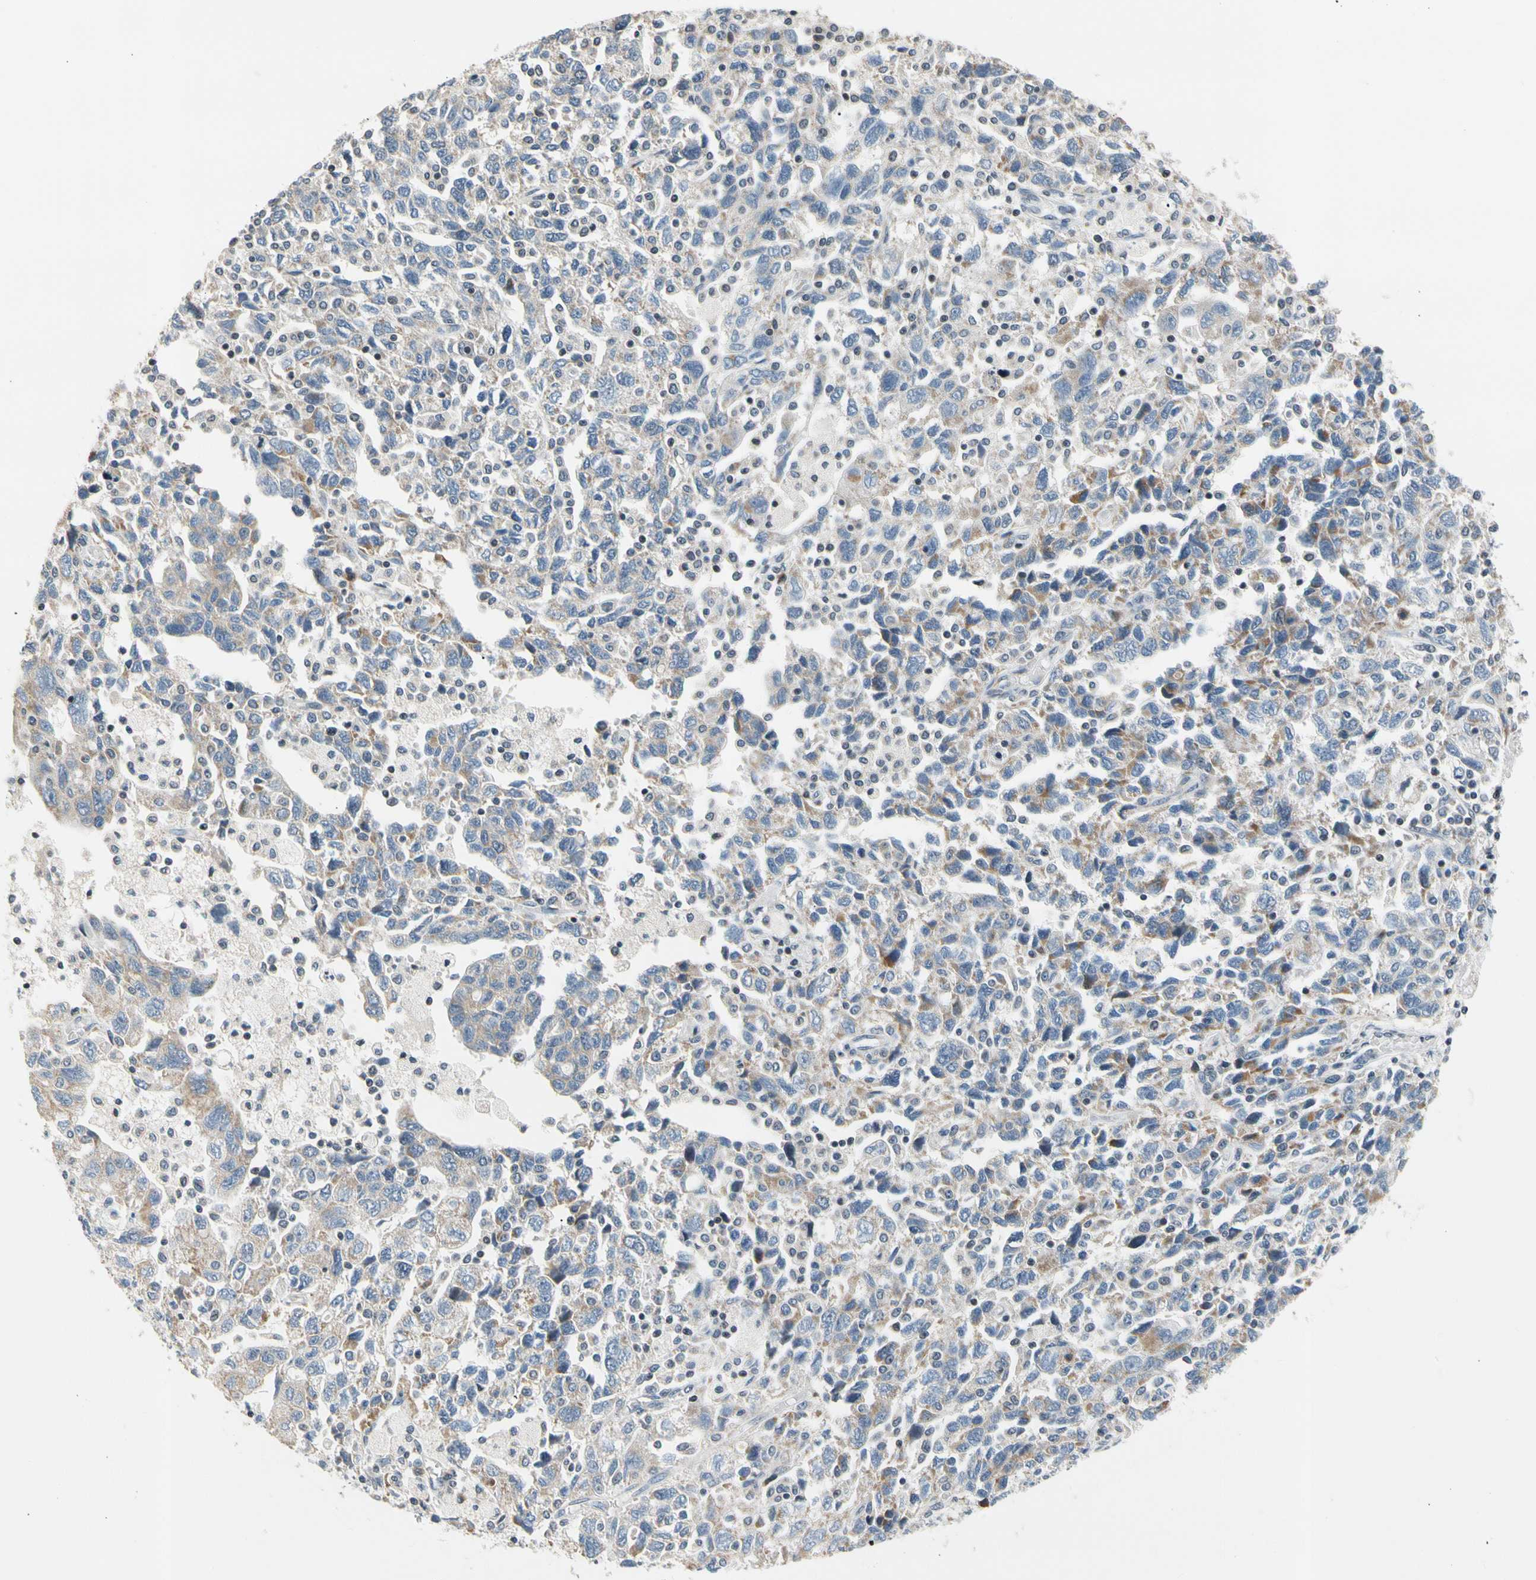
{"staining": {"intensity": "weak", "quantity": "25%-75%", "location": "cytoplasmic/membranous"}, "tissue": "ovarian cancer", "cell_type": "Tumor cells", "image_type": "cancer", "snomed": [{"axis": "morphology", "description": "Carcinoma, NOS"}, {"axis": "morphology", "description": "Cystadenocarcinoma, serous, NOS"}, {"axis": "topography", "description": "Ovary"}], "caption": "A high-resolution image shows IHC staining of ovarian carcinoma, which demonstrates weak cytoplasmic/membranous positivity in about 25%-75% of tumor cells.", "gene": "SOX30", "patient": {"sex": "female", "age": 69}}